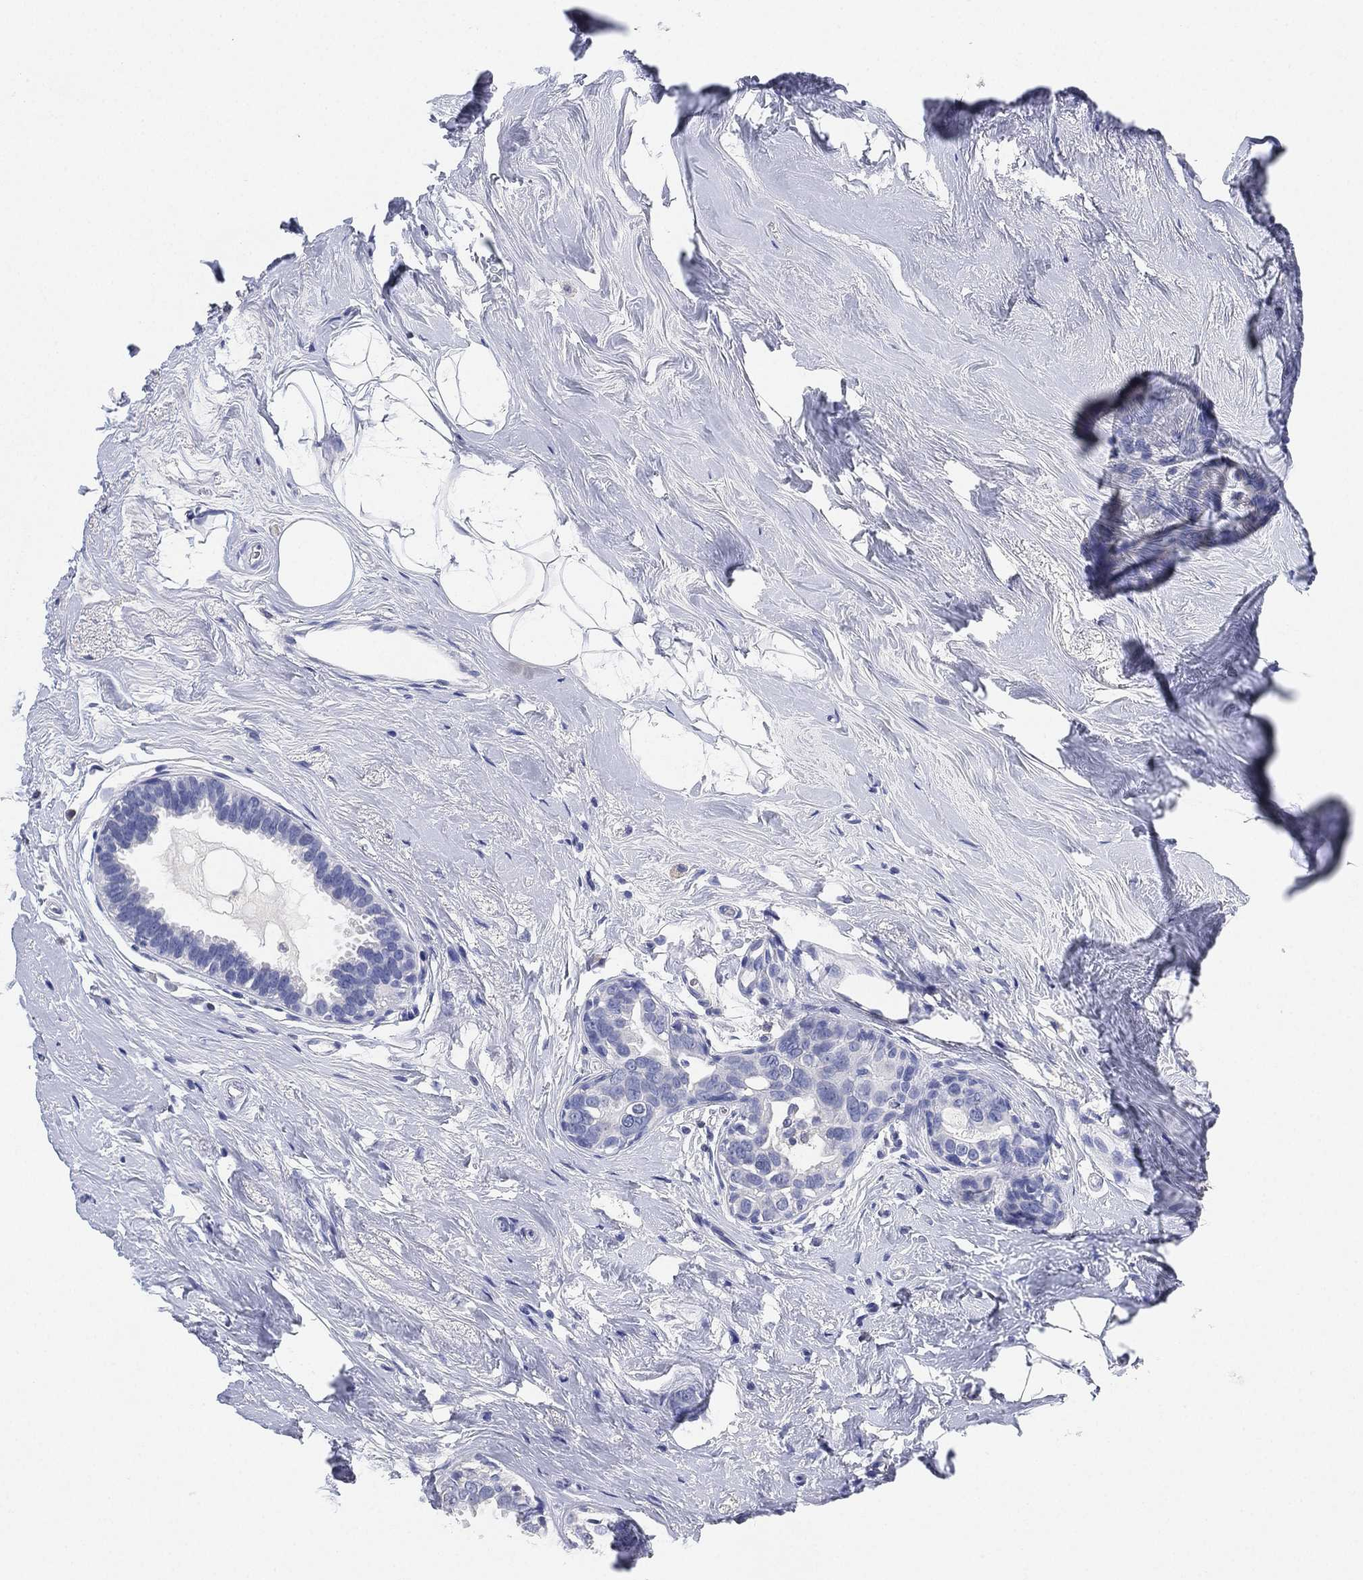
{"staining": {"intensity": "negative", "quantity": "none", "location": "none"}, "tissue": "breast cancer", "cell_type": "Tumor cells", "image_type": "cancer", "snomed": [{"axis": "morphology", "description": "Duct carcinoma"}, {"axis": "topography", "description": "Breast"}], "caption": "This is an immunohistochemistry (IHC) micrograph of breast cancer (intraductal carcinoma). There is no expression in tumor cells.", "gene": "IYD", "patient": {"sex": "female", "age": 55}}